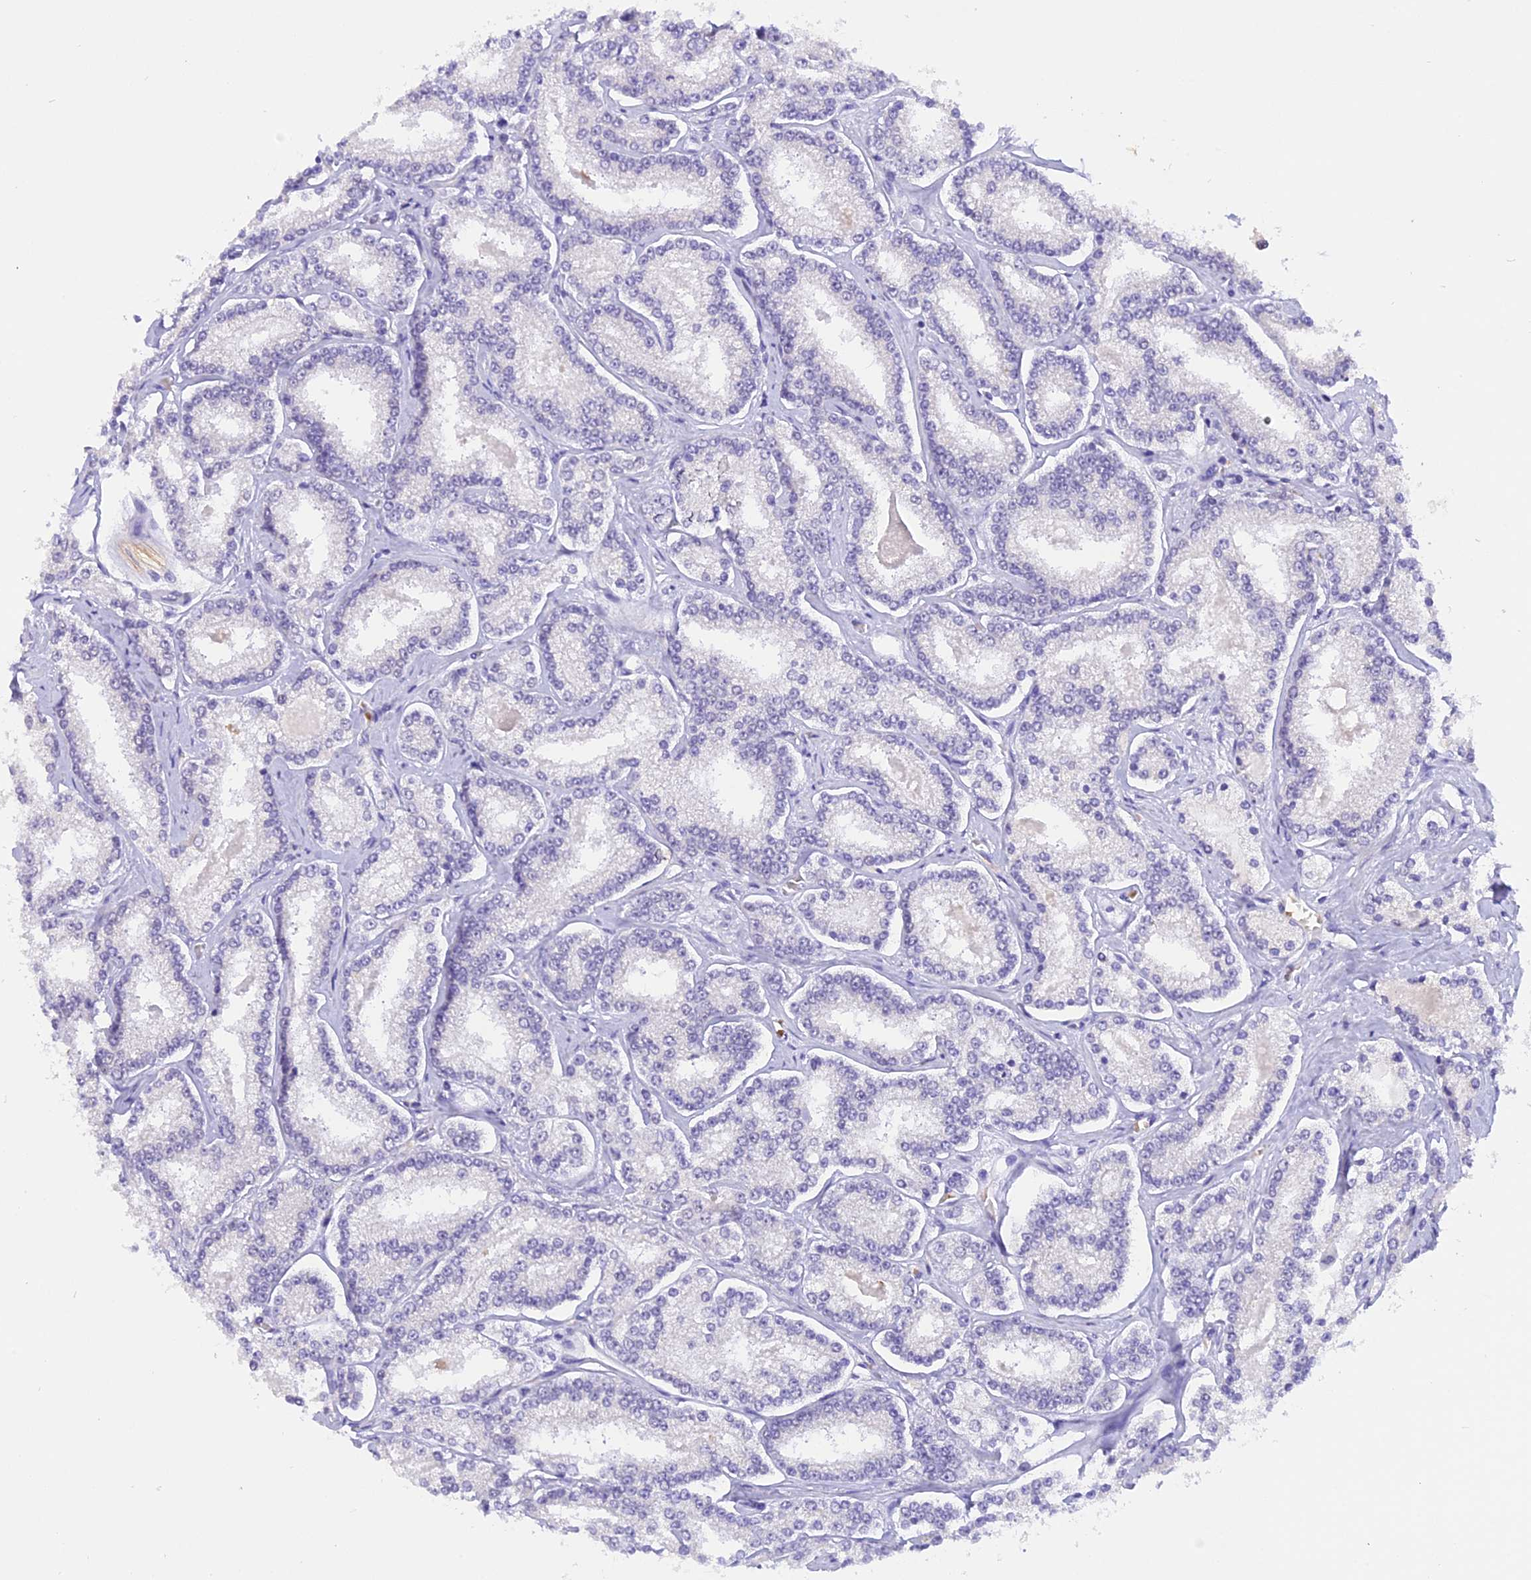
{"staining": {"intensity": "negative", "quantity": "none", "location": "none"}, "tissue": "prostate cancer", "cell_type": "Tumor cells", "image_type": "cancer", "snomed": [{"axis": "morphology", "description": "Normal tissue, NOS"}, {"axis": "morphology", "description": "Adenocarcinoma, High grade"}, {"axis": "topography", "description": "Prostate"}], "caption": "Prostate high-grade adenocarcinoma was stained to show a protein in brown. There is no significant positivity in tumor cells.", "gene": "AHSP", "patient": {"sex": "male", "age": 83}}